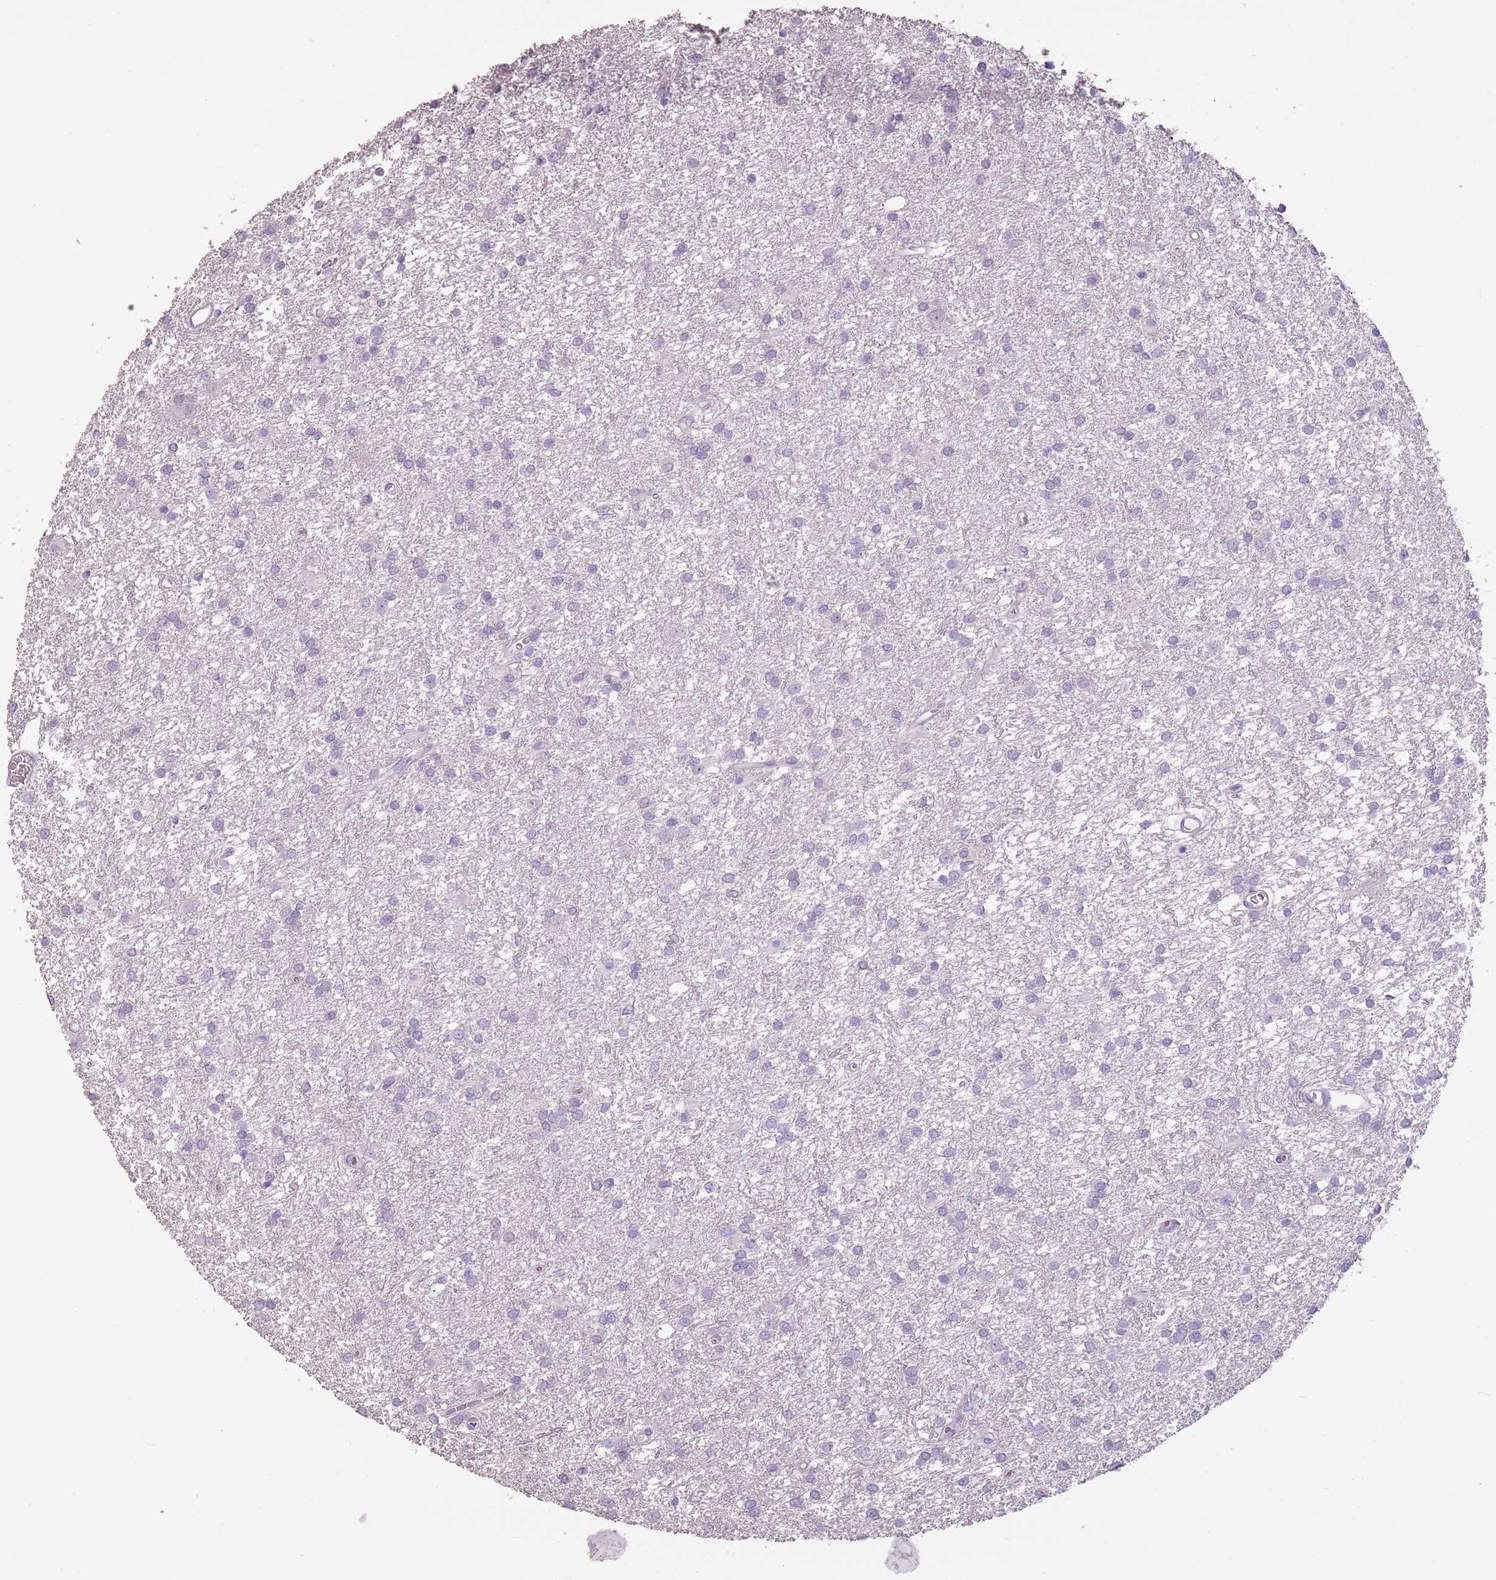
{"staining": {"intensity": "negative", "quantity": "none", "location": "none"}, "tissue": "glioma", "cell_type": "Tumor cells", "image_type": "cancer", "snomed": [{"axis": "morphology", "description": "Glioma, malignant, High grade"}, {"axis": "topography", "description": "Brain"}], "caption": "An image of malignant high-grade glioma stained for a protein displays no brown staining in tumor cells.", "gene": "CELF6", "patient": {"sex": "female", "age": 50}}